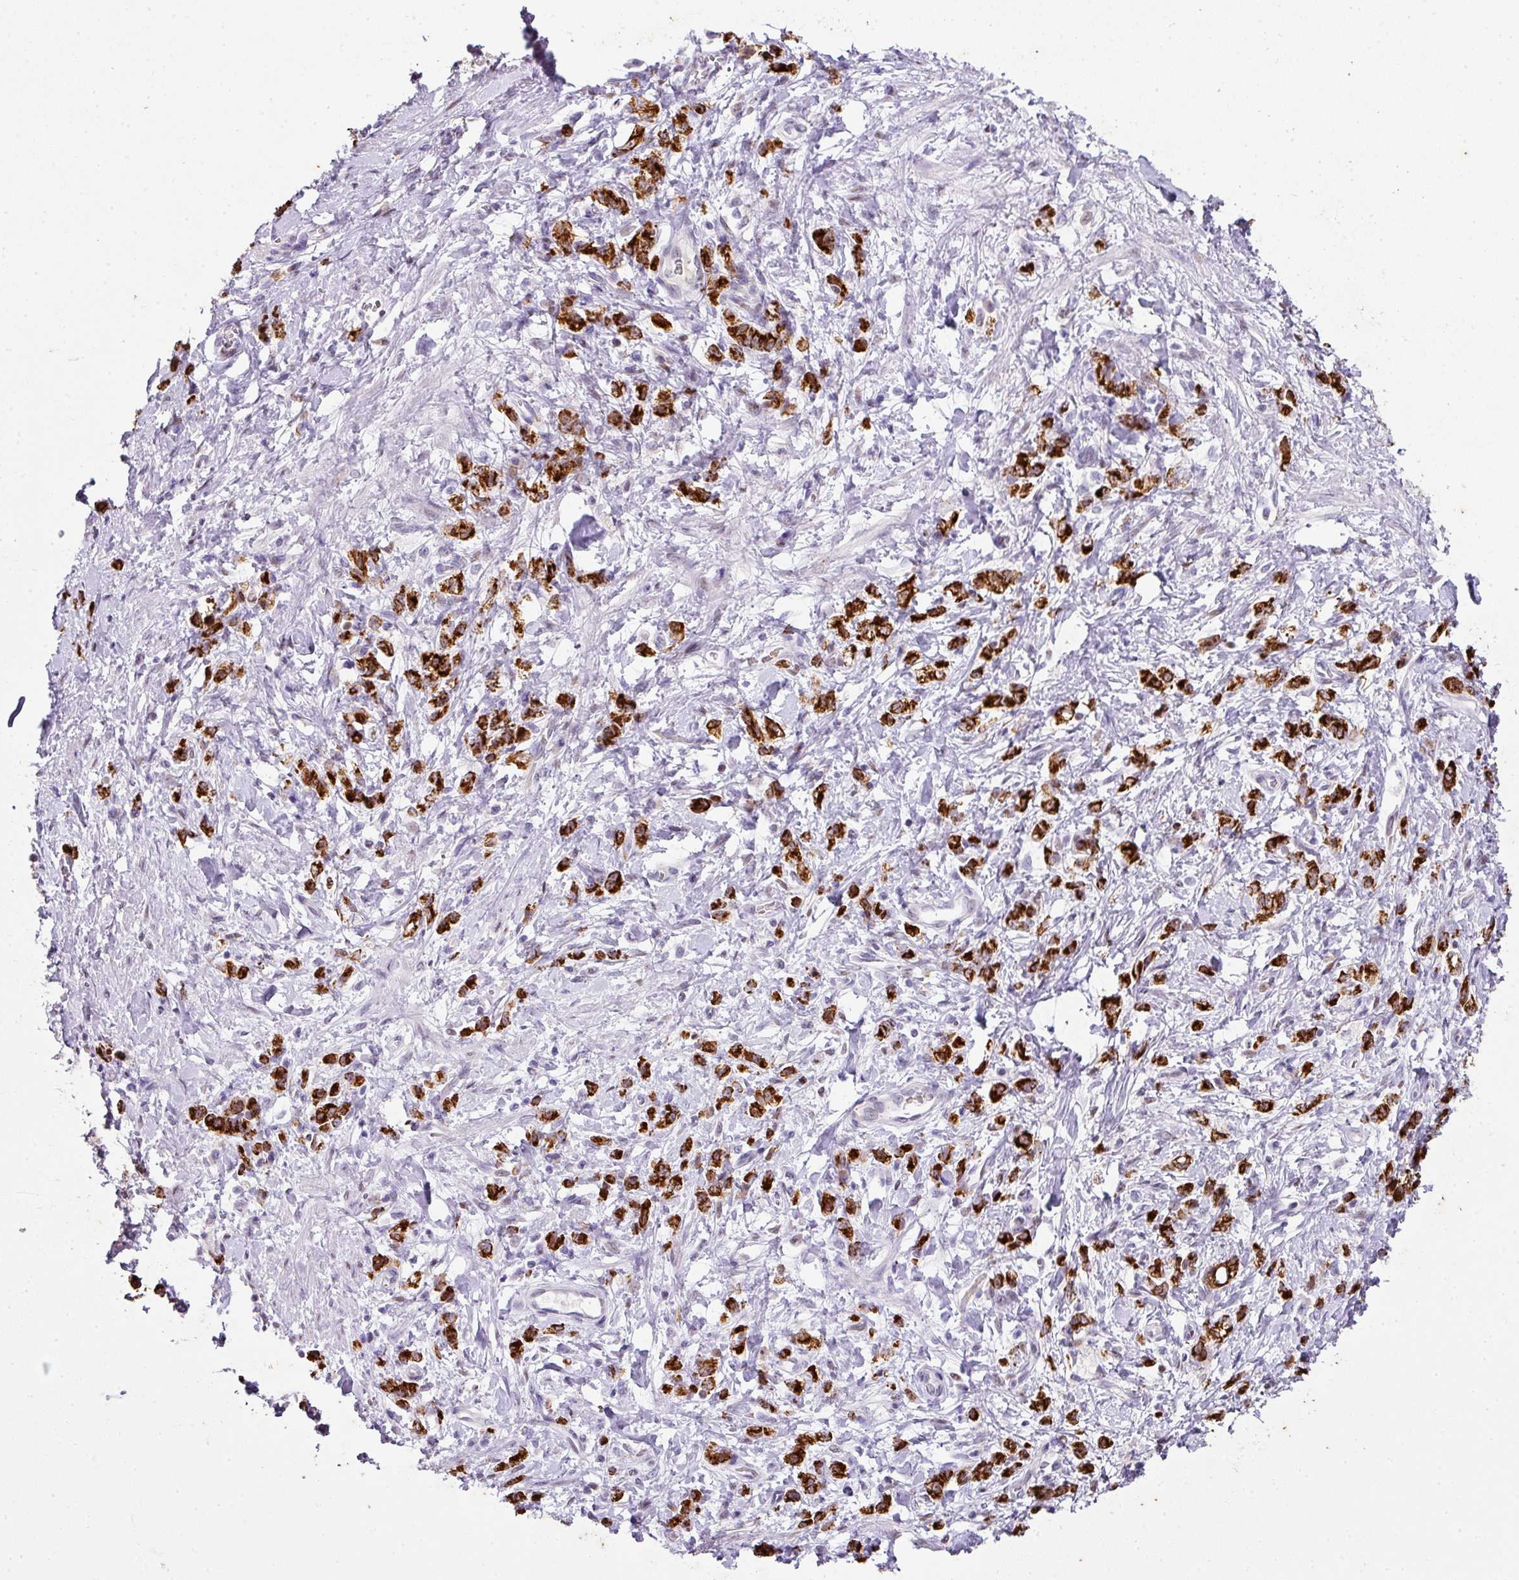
{"staining": {"intensity": "strong", "quantity": ">75%", "location": "cytoplasmic/membranous"}, "tissue": "stomach cancer", "cell_type": "Tumor cells", "image_type": "cancer", "snomed": [{"axis": "morphology", "description": "Adenocarcinoma, NOS"}, {"axis": "topography", "description": "Stomach"}], "caption": "Stomach cancer (adenocarcinoma) was stained to show a protein in brown. There is high levels of strong cytoplasmic/membranous positivity in approximately >75% of tumor cells.", "gene": "ANKRD18A", "patient": {"sex": "male", "age": 77}}